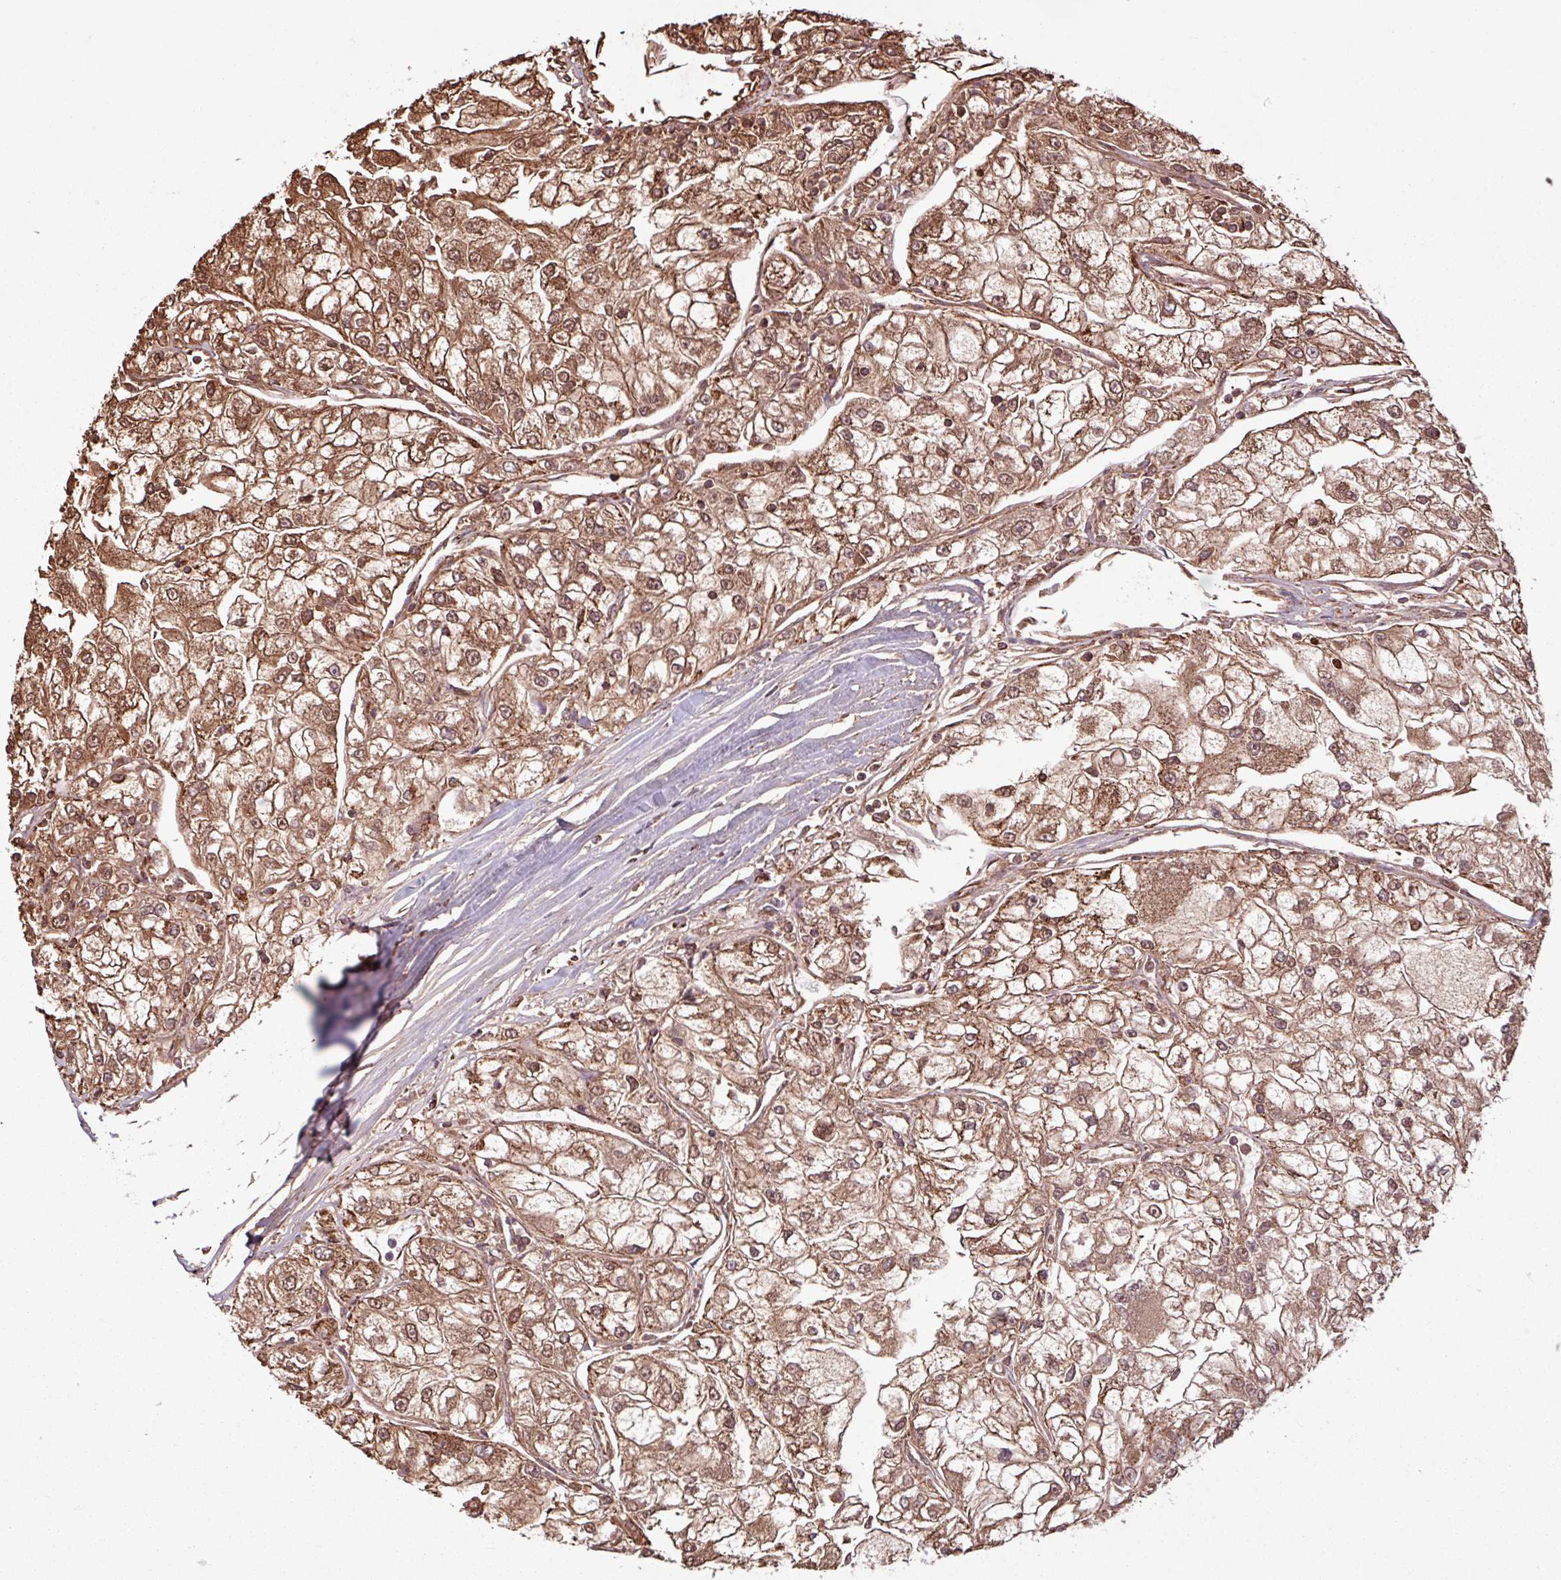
{"staining": {"intensity": "strong", "quantity": ">75%", "location": "cytoplasmic/membranous,nuclear"}, "tissue": "renal cancer", "cell_type": "Tumor cells", "image_type": "cancer", "snomed": [{"axis": "morphology", "description": "Adenocarcinoma, NOS"}, {"axis": "topography", "description": "Kidney"}], "caption": "IHC (DAB (3,3'-diaminobenzidine)) staining of adenocarcinoma (renal) reveals strong cytoplasmic/membranous and nuclear protein expression in approximately >75% of tumor cells. The protein of interest is stained brown, and the nuclei are stained in blue (DAB (3,3'-diaminobenzidine) IHC with brightfield microscopy, high magnification).", "gene": "ALG8", "patient": {"sex": "female", "age": 72}}